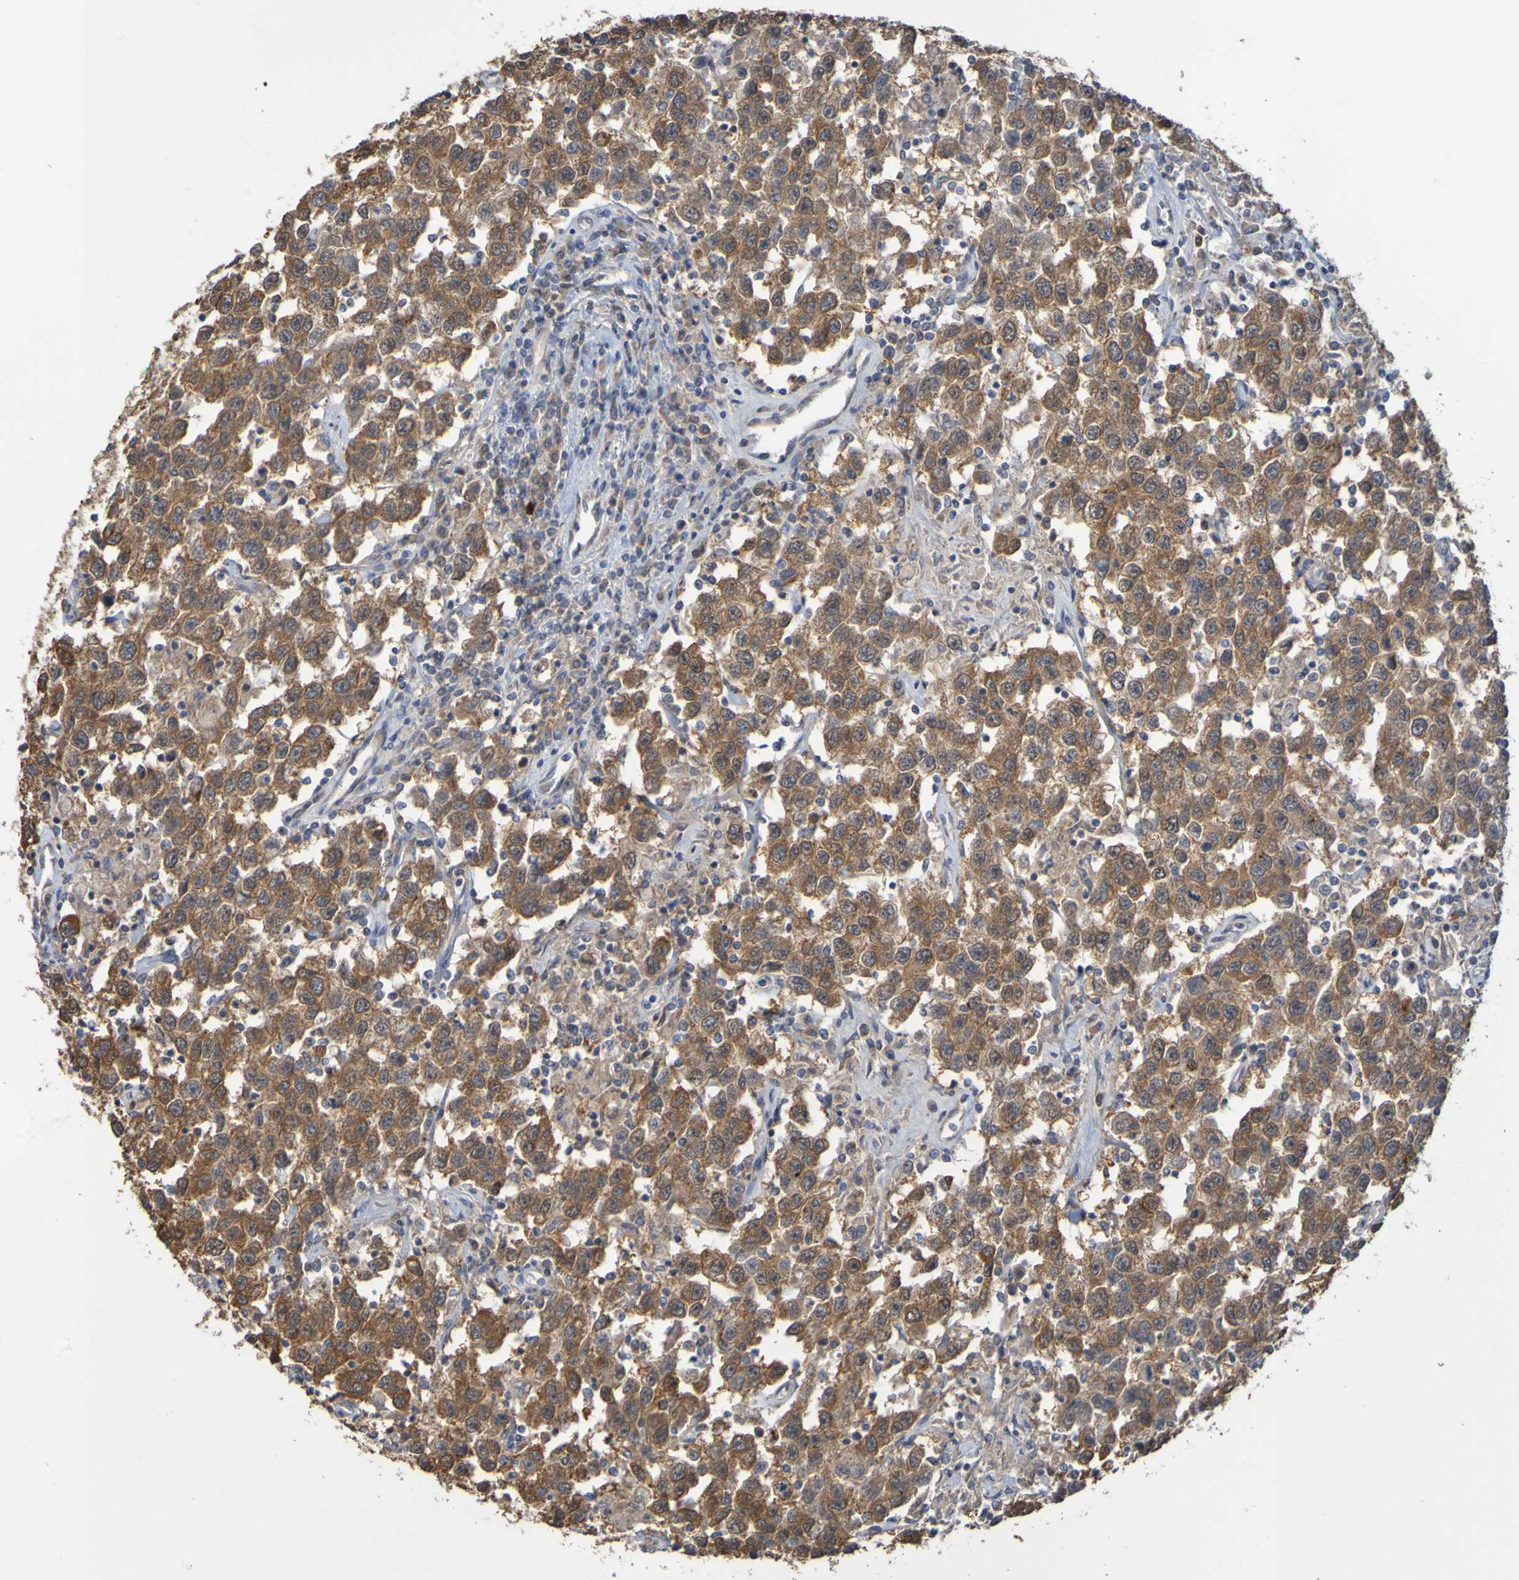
{"staining": {"intensity": "moderate", "quantity": ">75%", "location": "cytoplasmic/membranous"}, "tissue": "testis cancer", "cell_type": "Tumor cells", "image_type": "cancer", "snomed": [{"axis": "morphology", "description": "Seminoma, NOS"}, {"axis": "topography", "description": "Testis"}], "caption": "Immunohistochemical staining of testis cancer (seminoma) displays moderate cytoplasmic/membranous protein expression in approximately >75% of tumor cells. (brown staining indicates protein expression, while blue staining denotes nuclei).", "gene": "NAV2", "patient": {"sex": "male", "age": 41}}